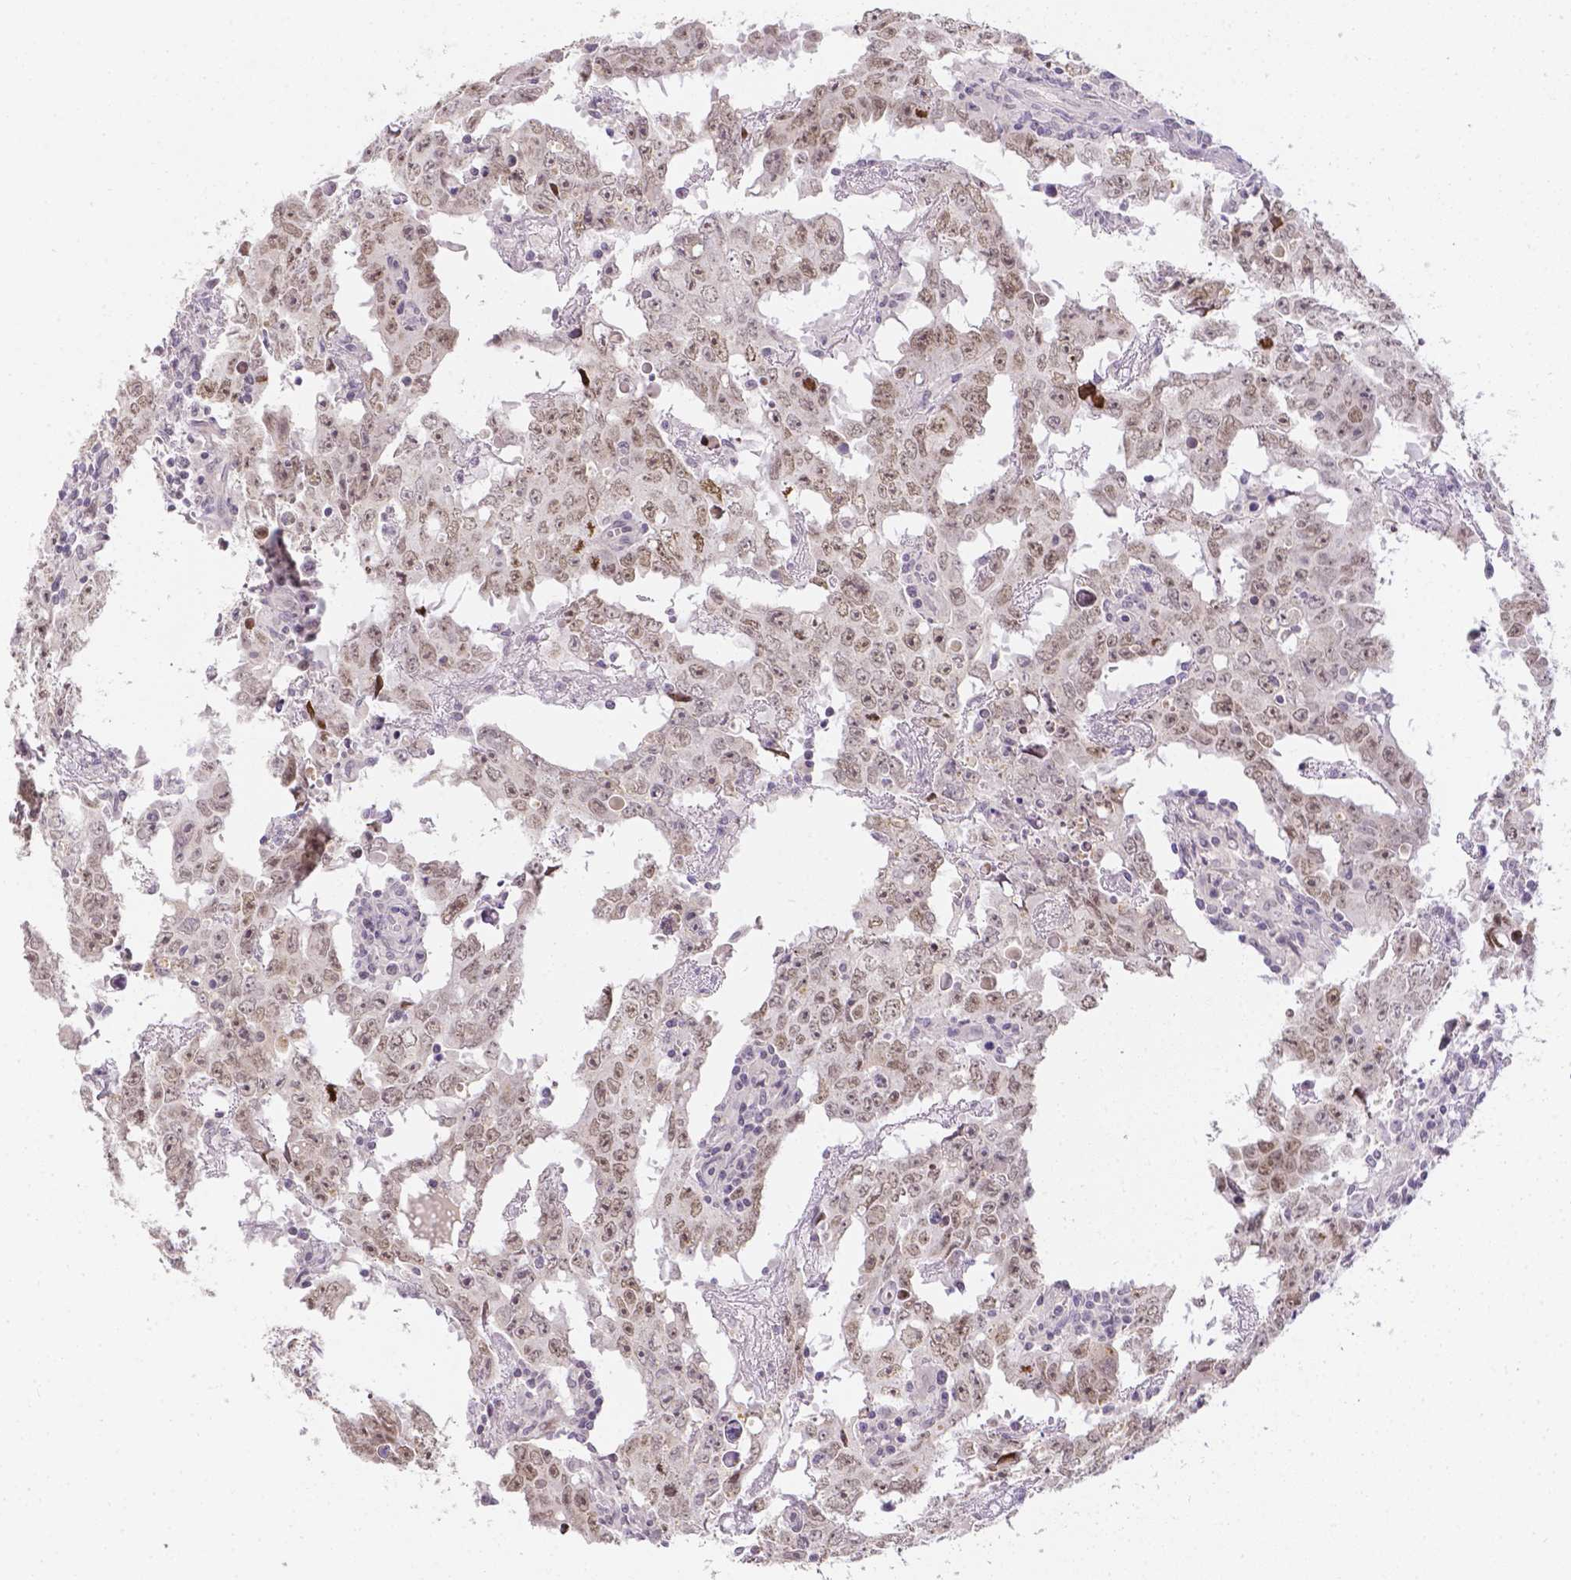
{"staining": {"intensity": "weak", "quantity": ">75%", "location": "nuclear"}, "tissue": "testis cancer", "cell_type": "Tumor cells", "image_type": "cancer", "snomed": [{"axis": "morphology", "description": "Carcinoma, Embryonal, NOS"}, {"axis": "topography", "description": "Testis"}], "caption": "Embryonal carcinoma (testis) stained with a brown dye shows weak nuclear positive expression in about >75% of tumor cells.", "gene": "ZNF280B", "patient": {"sex": "male", "age": 22}}